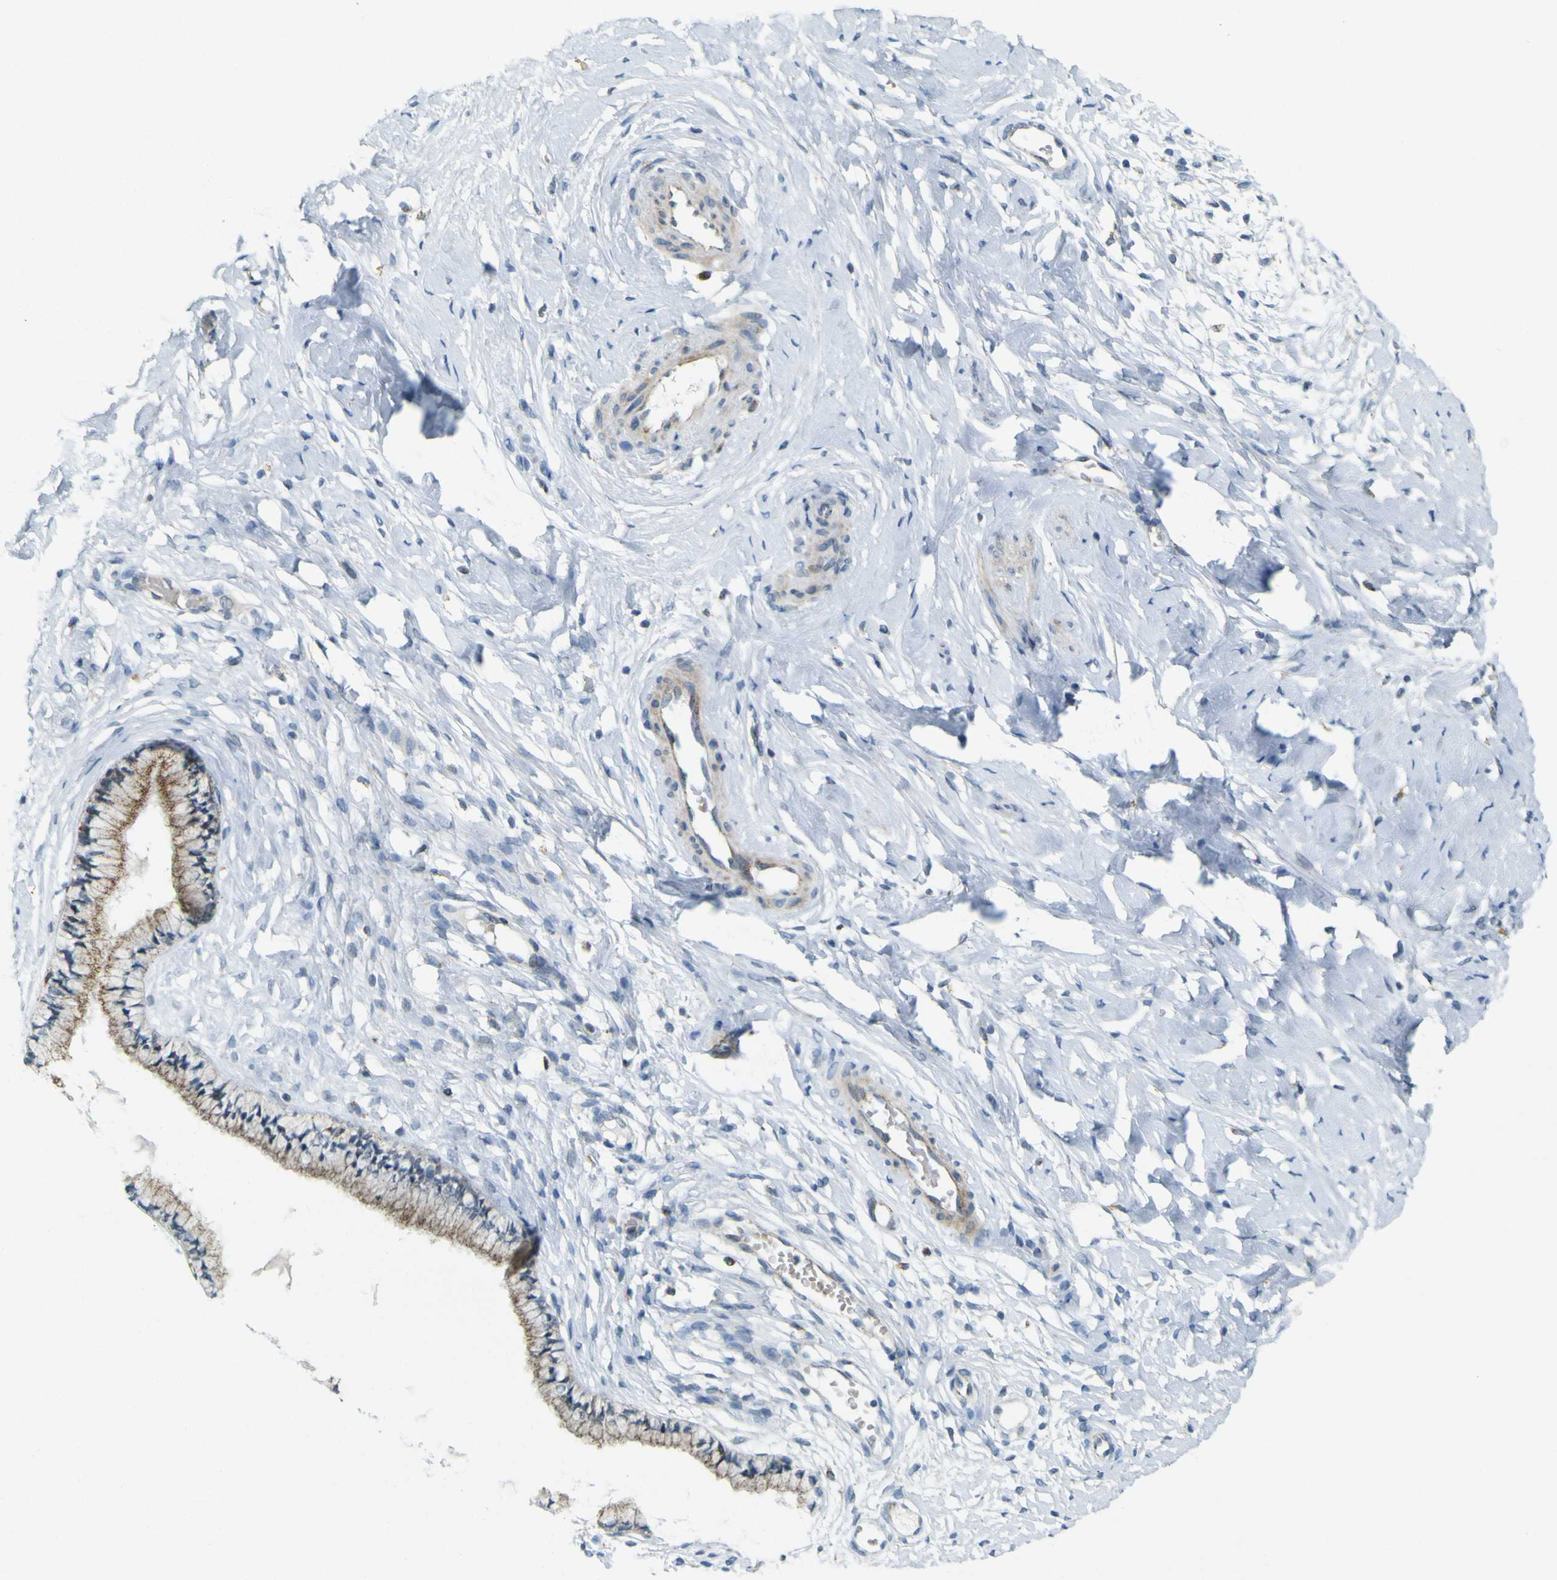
{"staining": {"intensity": "moderate", "quantity": ">75%", "location": "cytoplasmic/membranous"}, "tissue": "cervix", "cell_type": "Glandular cells", "image_type": "normal", "snomed": [{"axis": "morphology", "description": "Normal tissue, NOS"}, {"axis": "topography", "description": "Cervix"}], "caption": "Cervix stained for a protein (brown) exhibits moderate cytoplasmic/membranous positive expression in approximately >75% of glandular cells.", "gene": "ACBD5", "patient": {"sex": "female", "age": 65}}